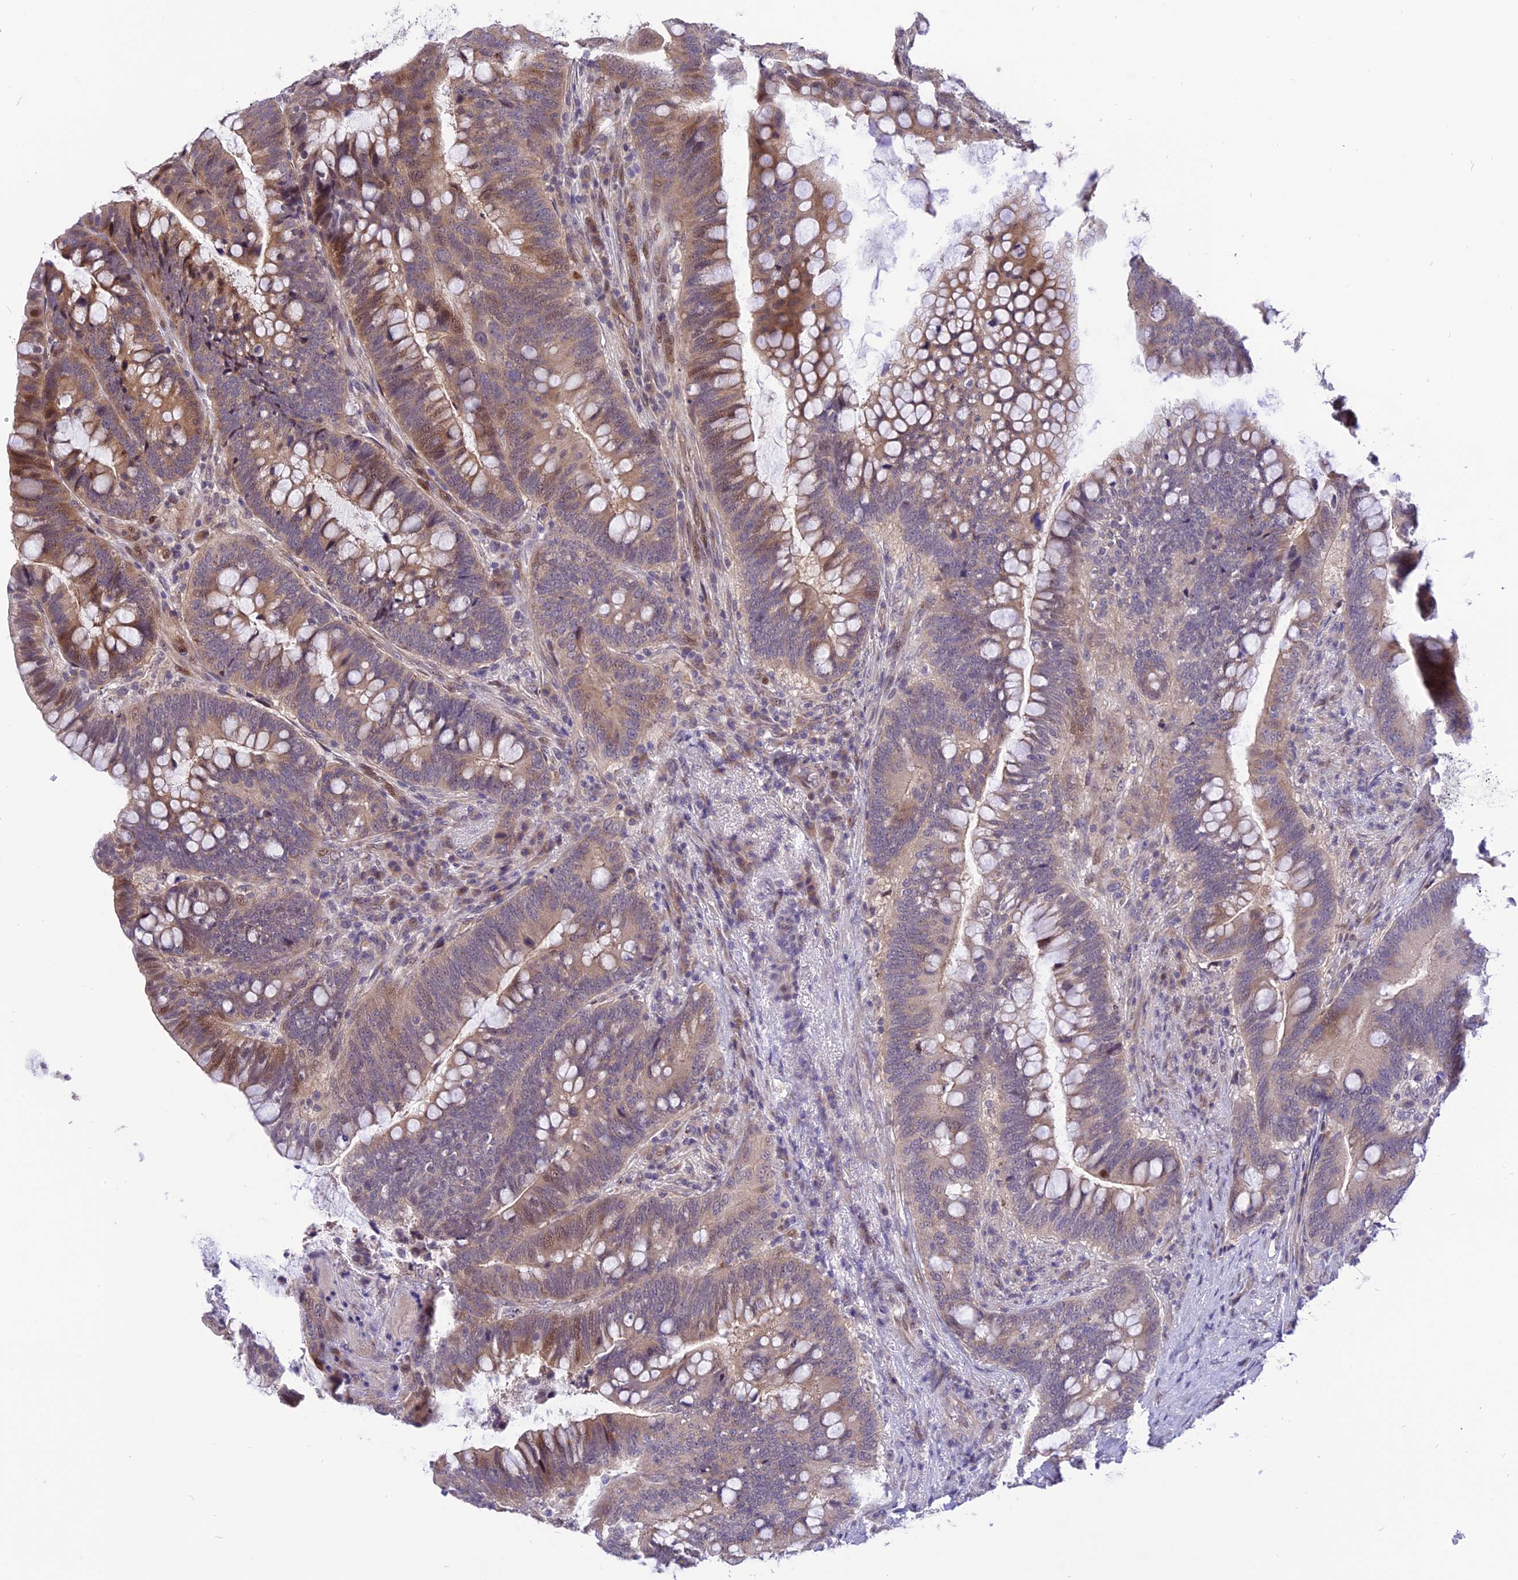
{"staining": {"intensity": "moderate", "quantity": "25%-75%", "location": "cytoplasmic/membranous,nuclear"}, "tissue": "colorectal cancer", "cell_type": "Tumor cells", "image_type": "cancer", "snomed": [{"axis": "morphology", "description": "Adenocarcinoma, NOS"}, {"axis": "topography", "description": "Colon"}], "caption": "The histopathology image demonstrates a brown stain indicating the presence of a protein in the cytoplasmic/membranous and nuclear of tumor cells in colorectal adenocarcinoma. Nuclei are stained in blue.", "gene": "ZNF837", "patient": {"sex": "female", "age": 66}}